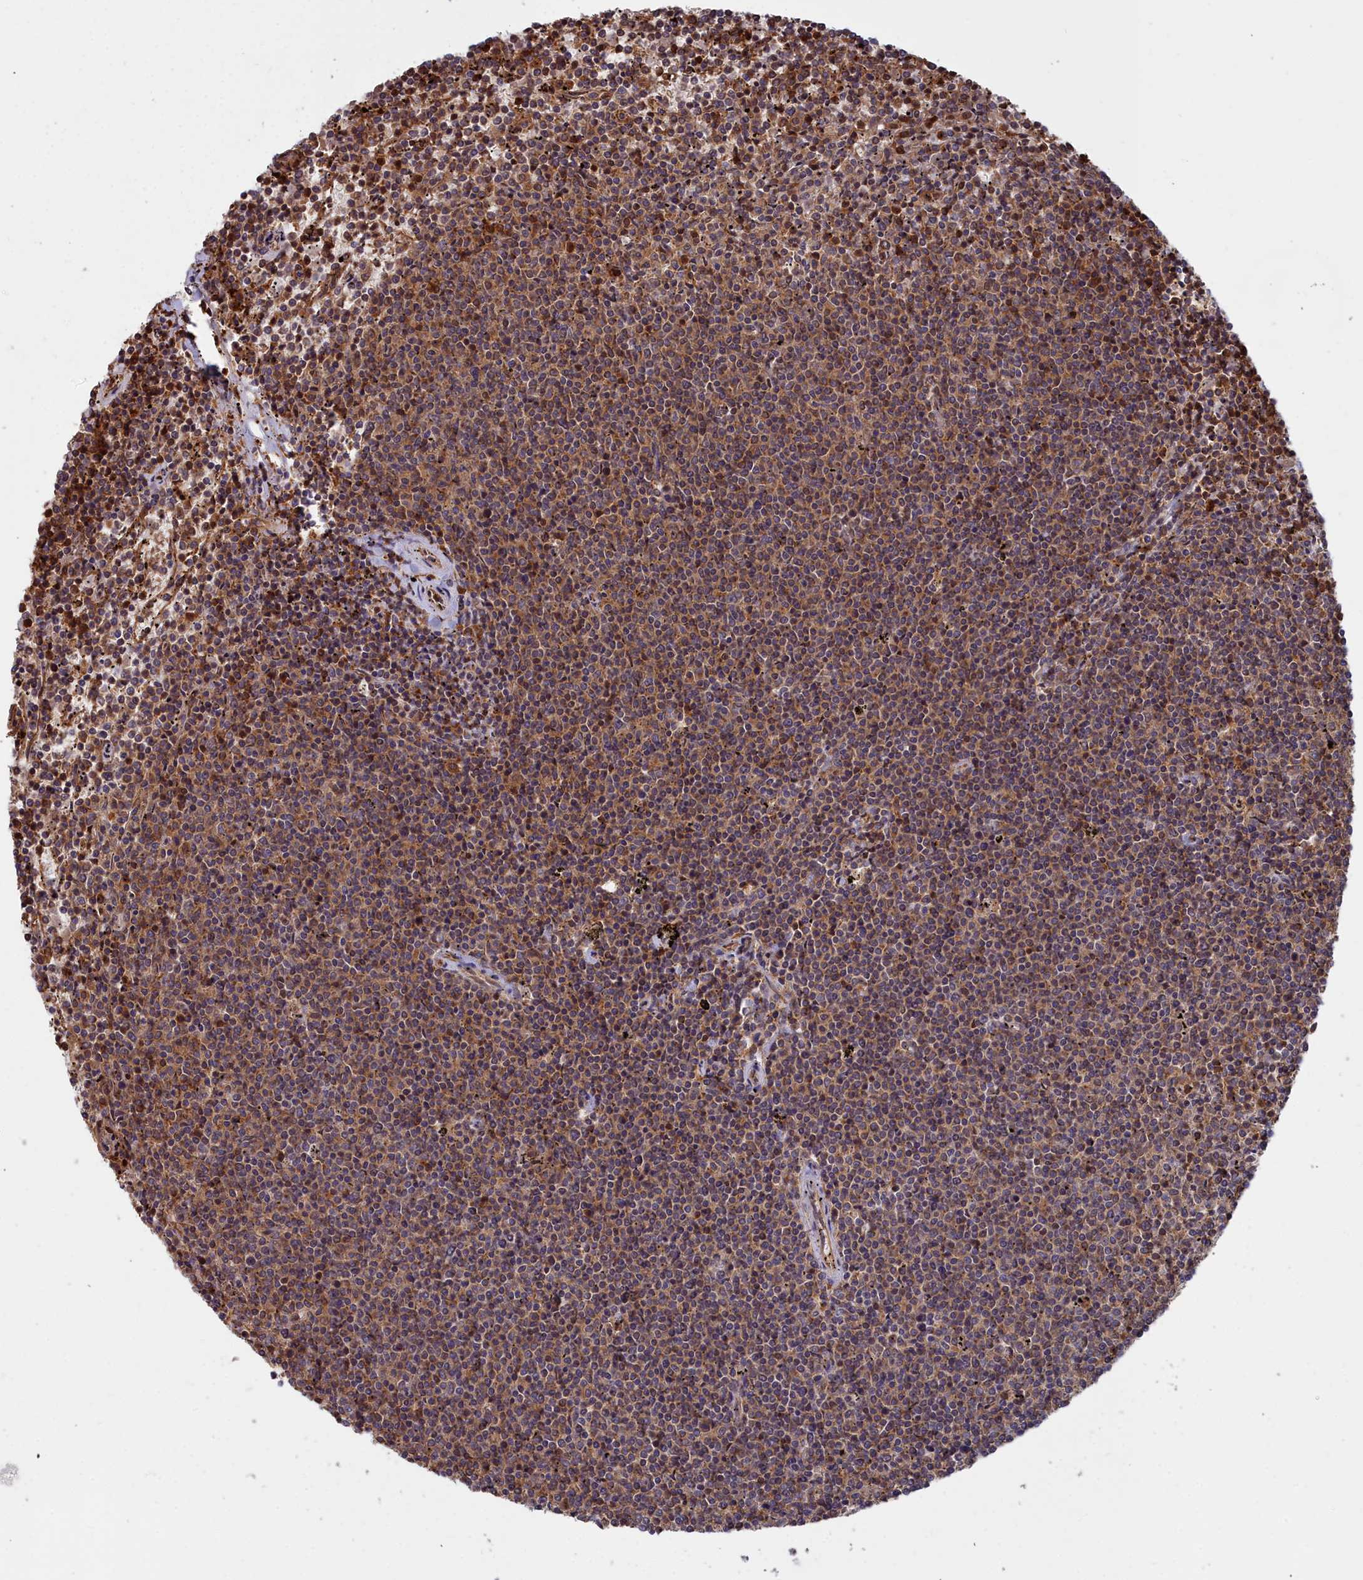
{"staining": {"intensity": "moderate", "quantity": ">75%", "location": "cytoplasmic/membranous"}, "tissue": "lymphoma", "cell_type": "Tumor cells", "image_type": "cancer", "snomed": [{"axis": "morphology", "description": "Malignant lymphoma, non-Hodgkin's type, Low grade"}, {"axis": "topography", "description": "Spleen"}], "caption": "Immunohistochemical staining of lymphoma shows medium levels of moderate cytoplasmic/membranous positivity in approximately >75% of tumor cells.", "gene": "GFRA2", "patient": {"sex": "female", "age": 50}}